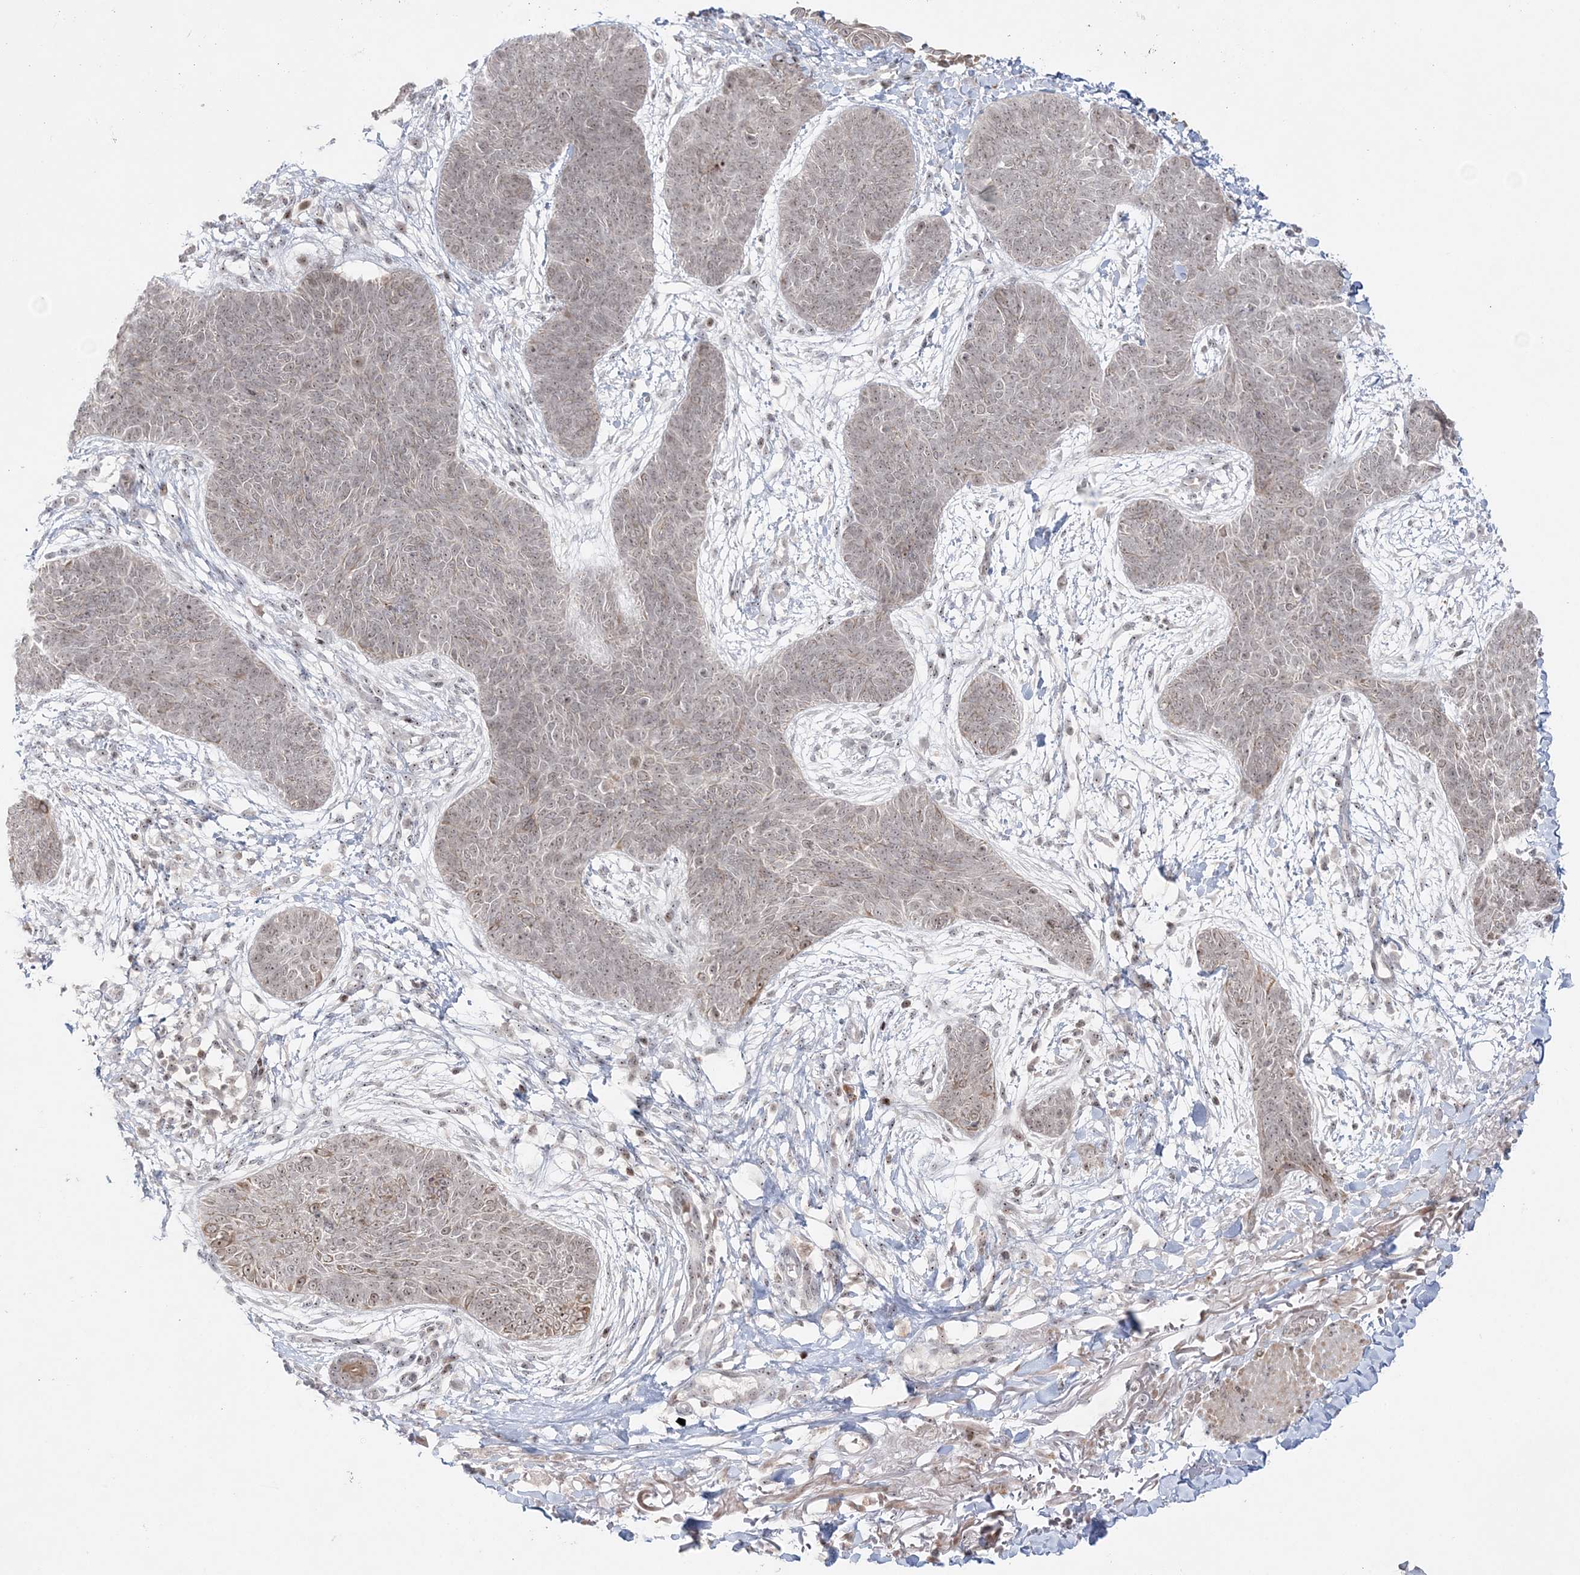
{"staining": {"intensity": "weak", "quantity": "25%-75%", "location": "nuclear"}, "tissue": "skin cancer", "cell_type": "Tumor cells", "image_type": "cancer", "snomed": [{"axis": "morphology", "description": "Basal cell carcinoma"}, {"axis": "topography", "description": "Skin"}], "caption": "High-magnification brightfield microscopy of basal cell carcinoma (skin) stained with DAB (brown) and counterstained with hematoxylin (blue). tumor cells exhibit weak nuclear positivity is seen in approximately25%-75% of cells. The staining was performed using DAB (3,3'-diaminobenzidine), with brown indicating positive protein expression. Nuclei are stained blue with hematoxylin.", "gene": "SH3BP4", "patient": {"sex": "male", "age": 85}}